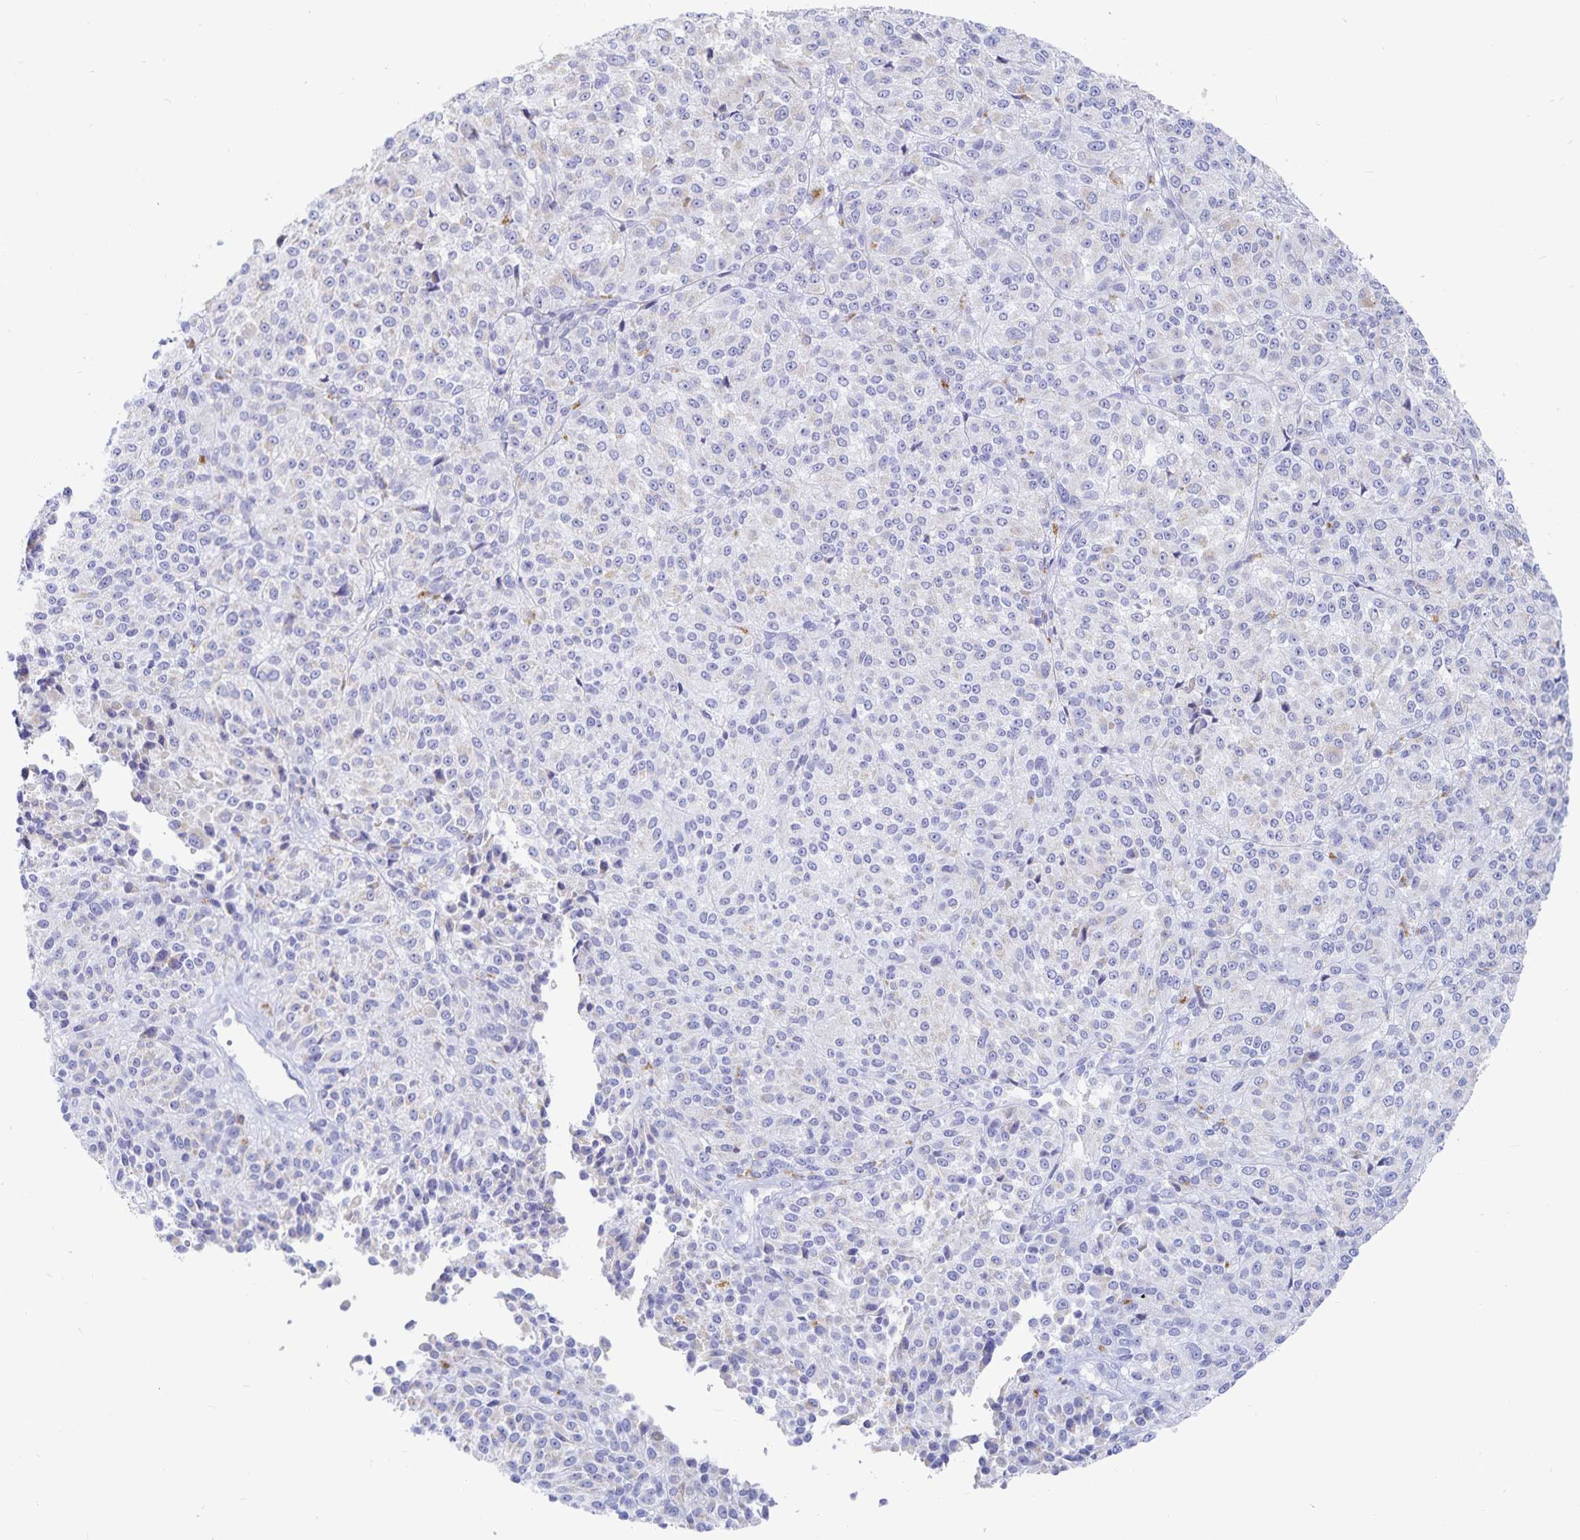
{"staining": {"intensity": "weak", "quantity": "<25%", "location": "cytoplasmic/membranous"}, "tissue": "melanoma", "cell_type": "Tumor cells", "image_type": "cancer", "snomed": [{"axis": "morphology", "description": "Malignant melanoma, Metastatic site"}, {"axis": "topography", "description": "Brain"}], "caption": "This photomicrograph is of malignant melanoma (metastatic site) stained with IHC to label a protein in brown with the nuclei are counter-stained blue. There is no expression in tumor cells.", "gene": "PKHD1", "patient": {"sex": "female", "age": 56}}